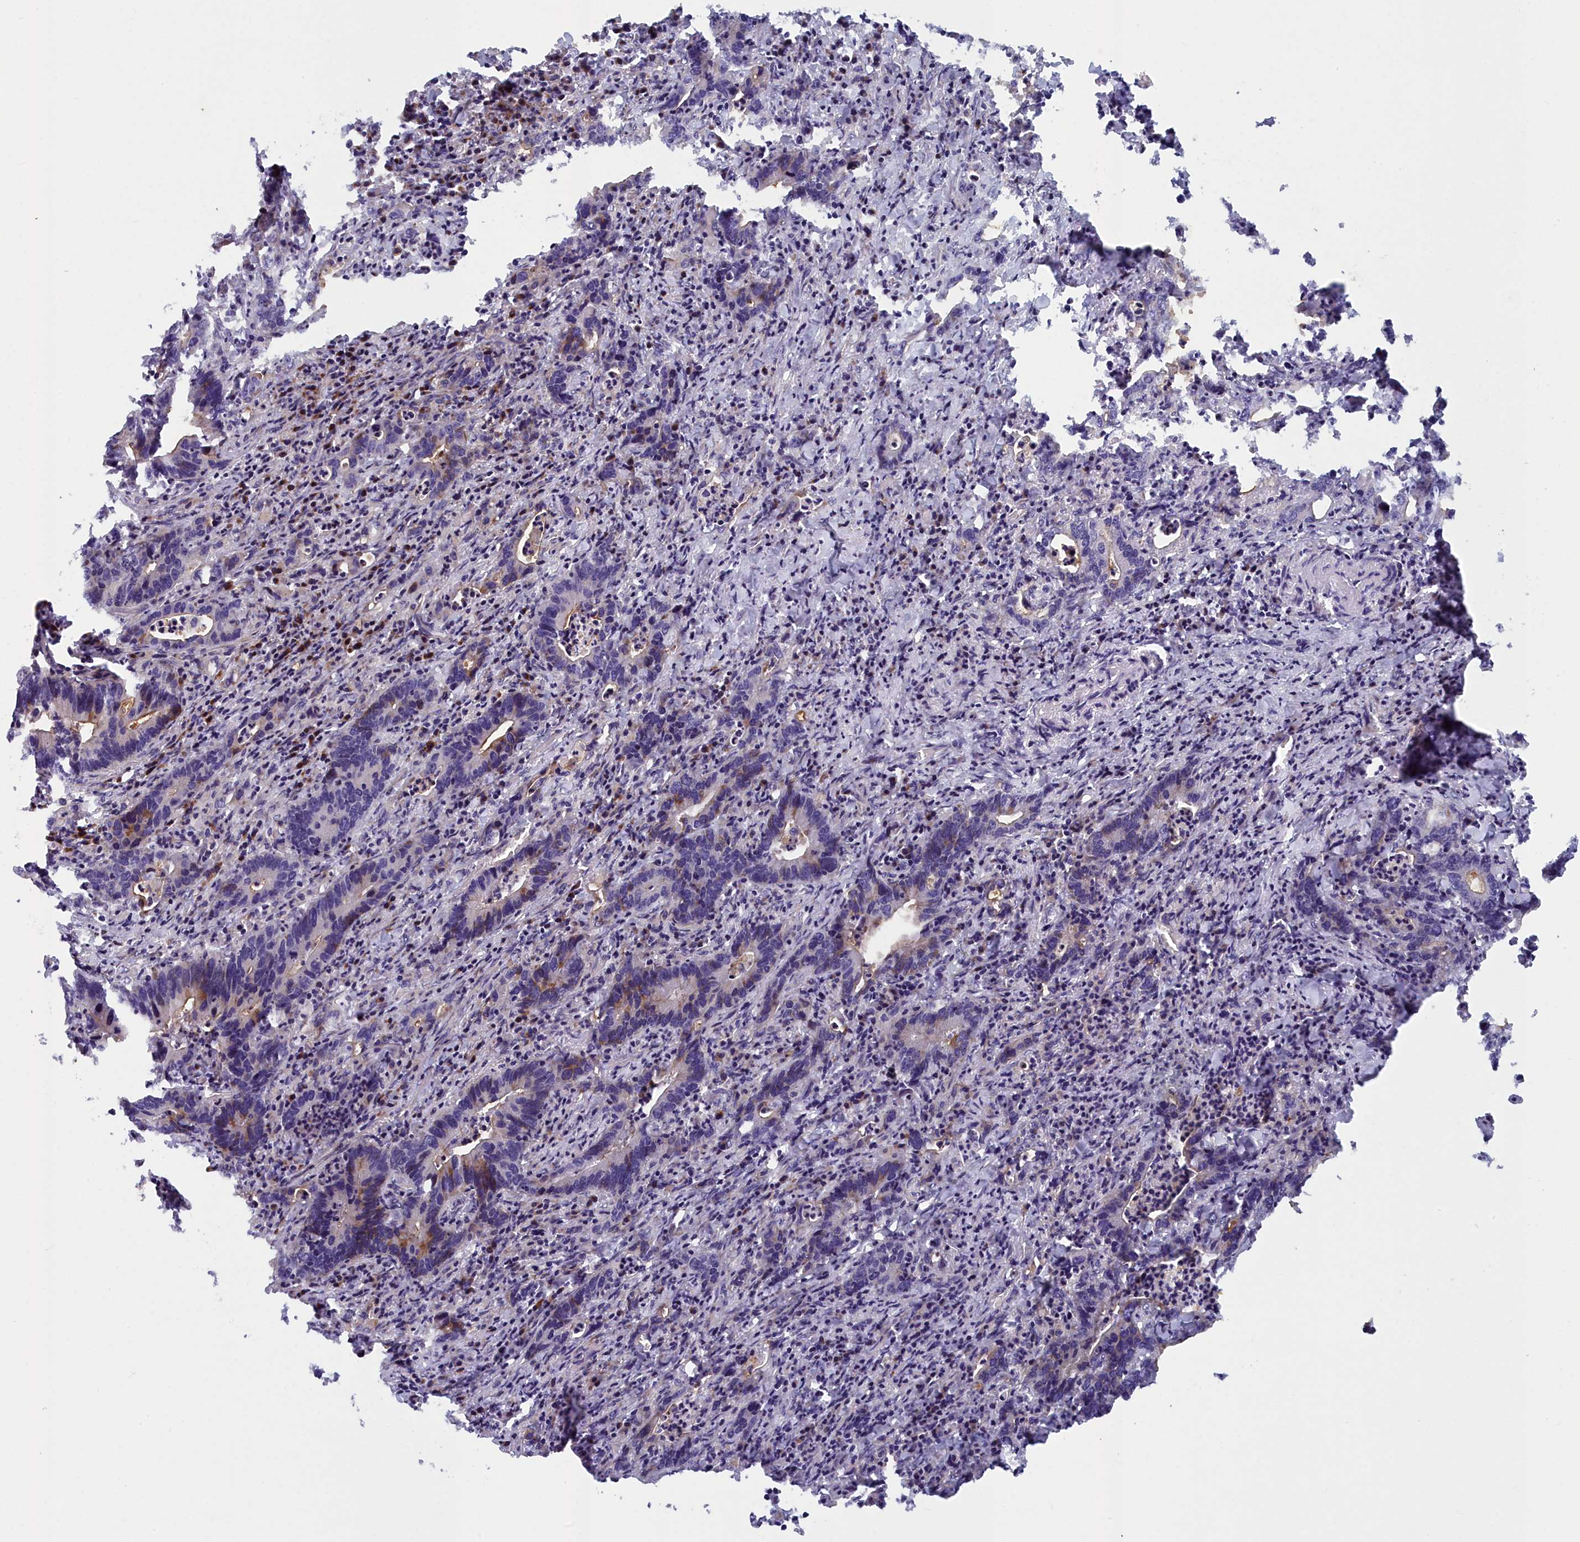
{"staining": {"intensity": "moderate", "quantity": "<25%", "location": "cytoplasmic/membranous"}, "tissue": "colorectal cancer", "cell_type": "Tumor cells", "image_type": "cancer", "snomed": [{"axis": "morphology", "description": "Adenocarcinoma, NOS"}, {"axis": "topography", "description": "Colon"}], "caption": "Colorectal adenocarcinoma stained with a brown dye shows moderate cytoplasmic/membranous positive expression in about <25% of tumor cells.", "gene": "B9D2", "patient": {"sex": "female", "age": 75}}